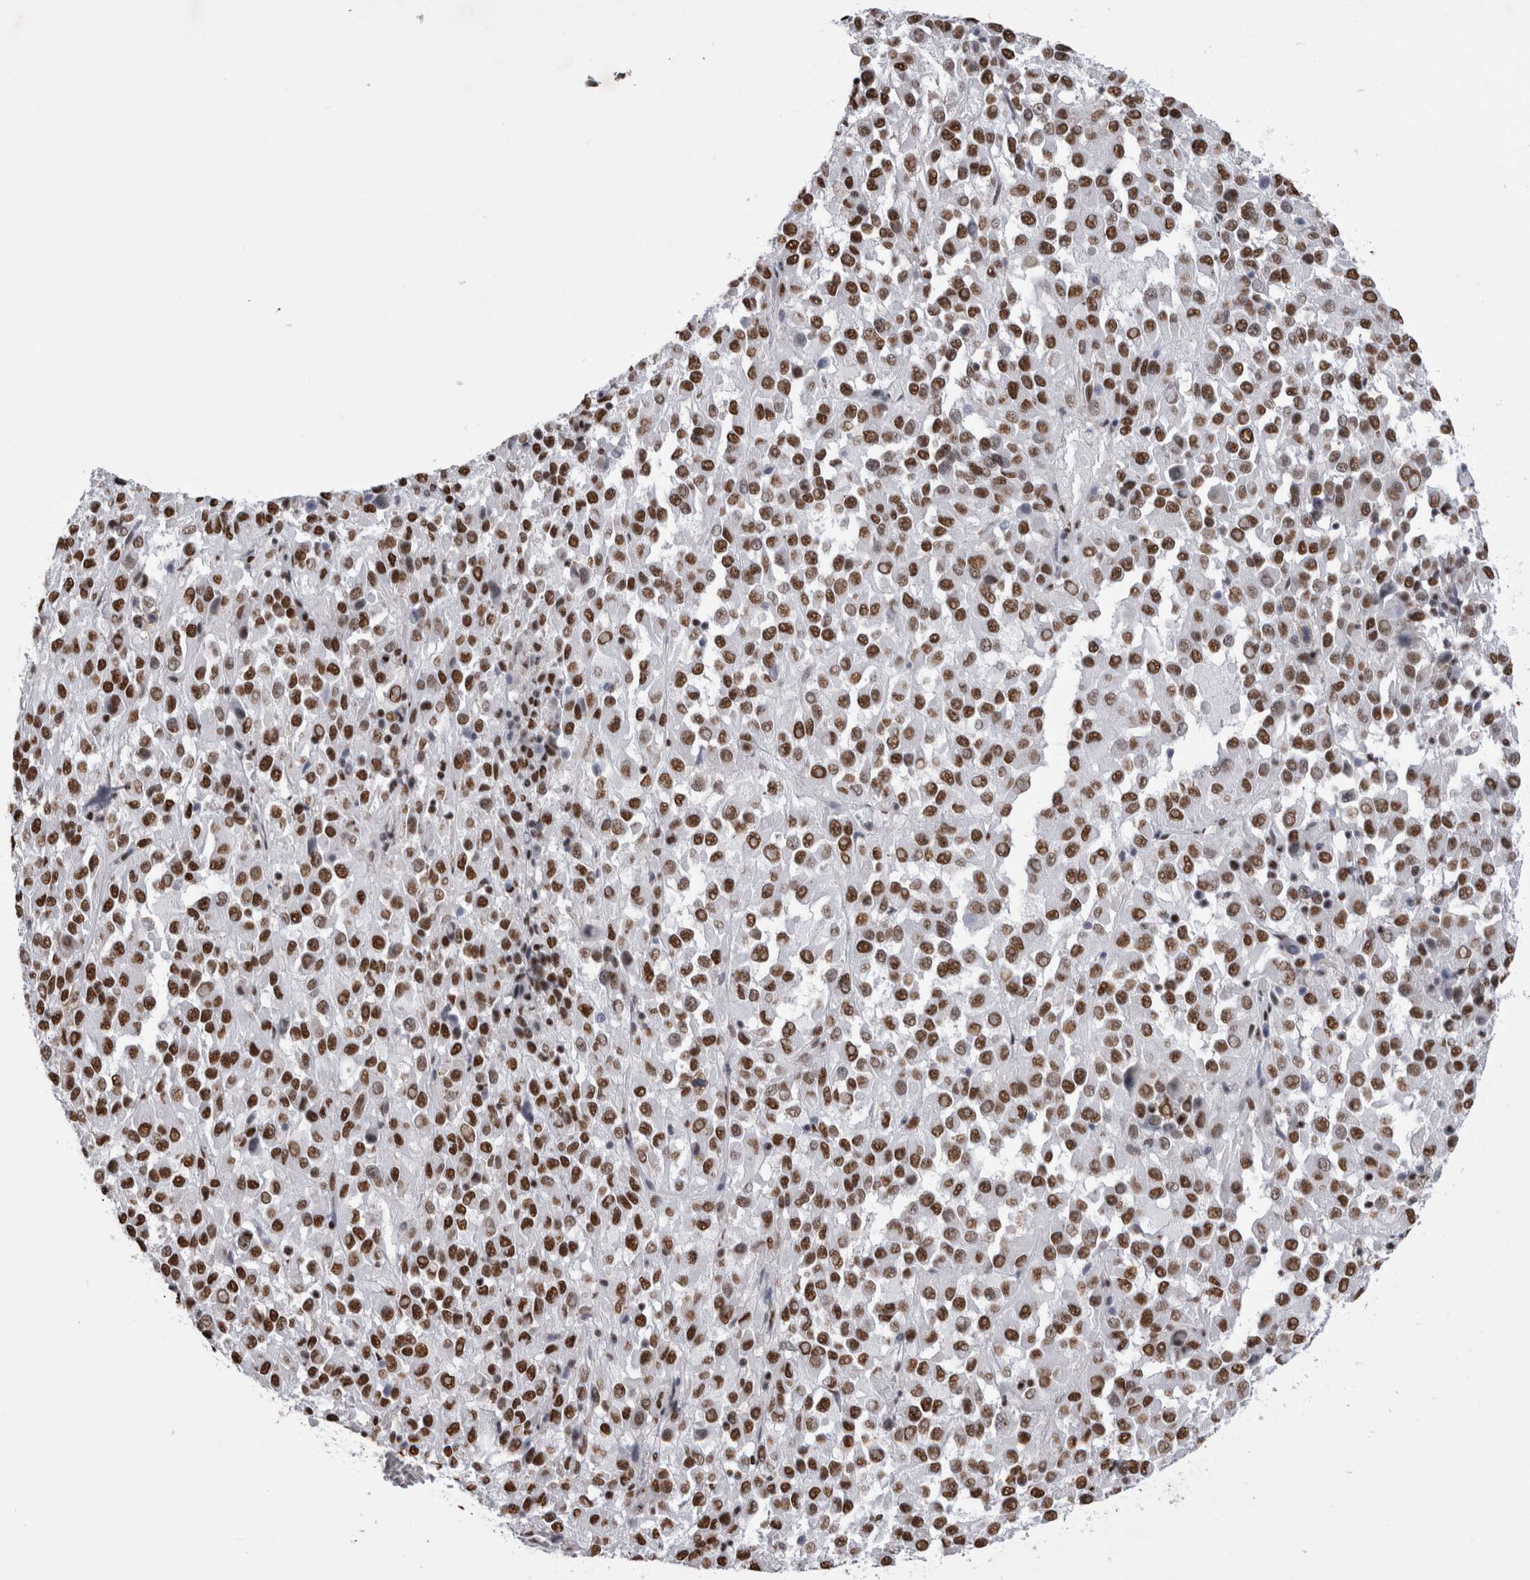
{"staining": {"intensity": "strong", "quantity": ">75%", "location": "nuclear"}, "tissue": "melanoma", "cell_type": "Tumor cells", "image_type": "cancer", "snomed": [{"axis": "morphology", "description": "Malignant melanoma, Metastatic site"}, {"axis": "topography", "description": "Lung"}], "caption": "Brown immunohistochemical staining in human melanoma exhibits strong nuclear staining in approximately >75% of tumor cells. (IHC, brightfield microscopy, high magnification).", "gene": "ALPK3", "patient": {"sex": "male", "age": 64}}